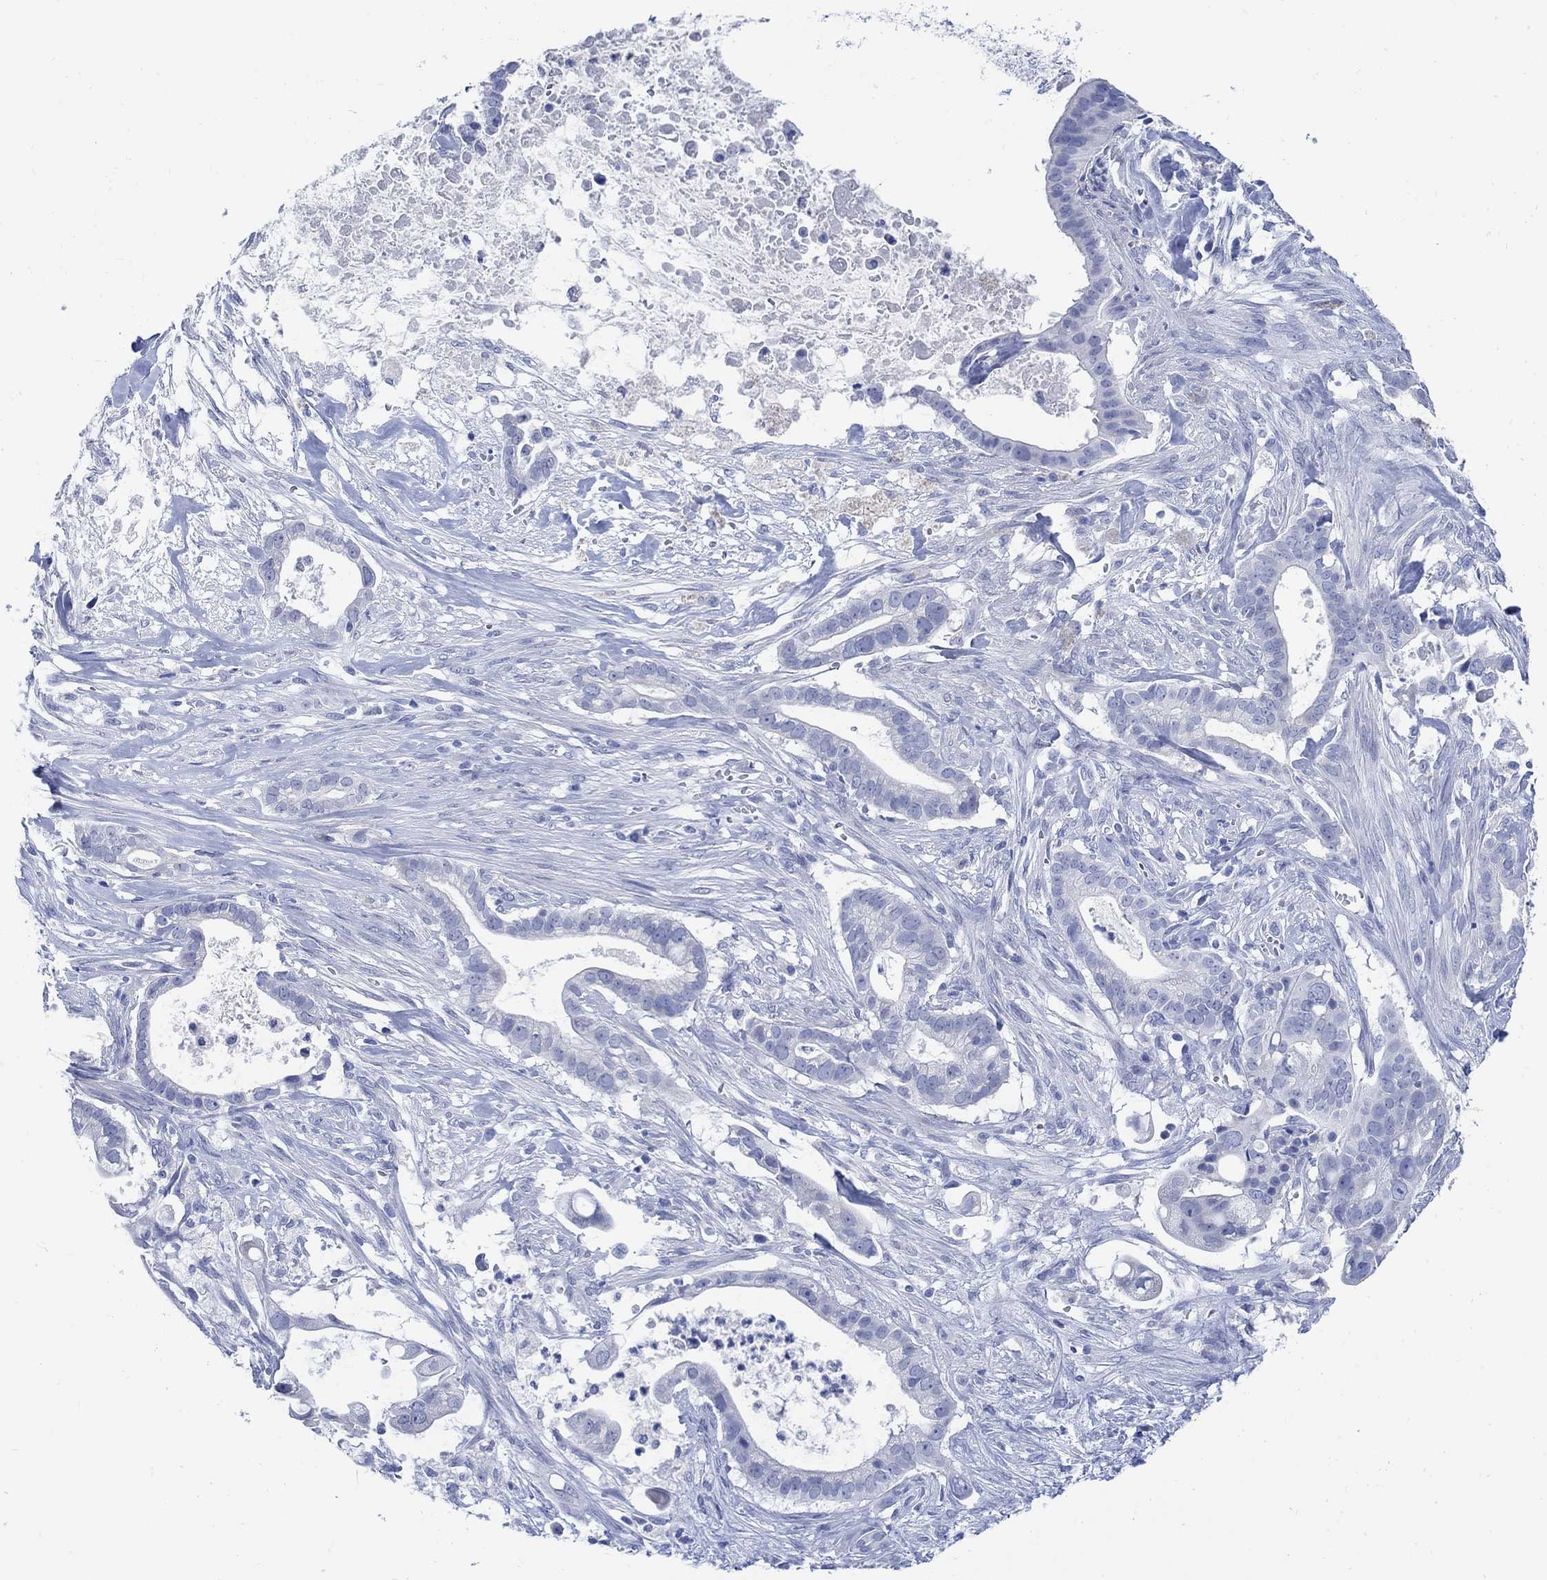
{"staining": {"intensity": "negative", "quantity": "none", "location": "none"}, "tissue": "pancreatic cancer", "cell_type": "Tumor cells", "image_type": "cancer", "snomed": [{"axis": "morphology", "description": "Adenocarcinoma, NOS"}, {"axis": "topography", "description": "Pancreas"}], "caption": "The immunohistochemistry (IHC) micrograph has no significant expression in tumor cells of pancreatic cancer tissue. (Brightfield microscopy of DAB immunohistochemistry at high magnification).", "gene": "CAMK2N1", "patient": {"sex": "male", "age": 61}}